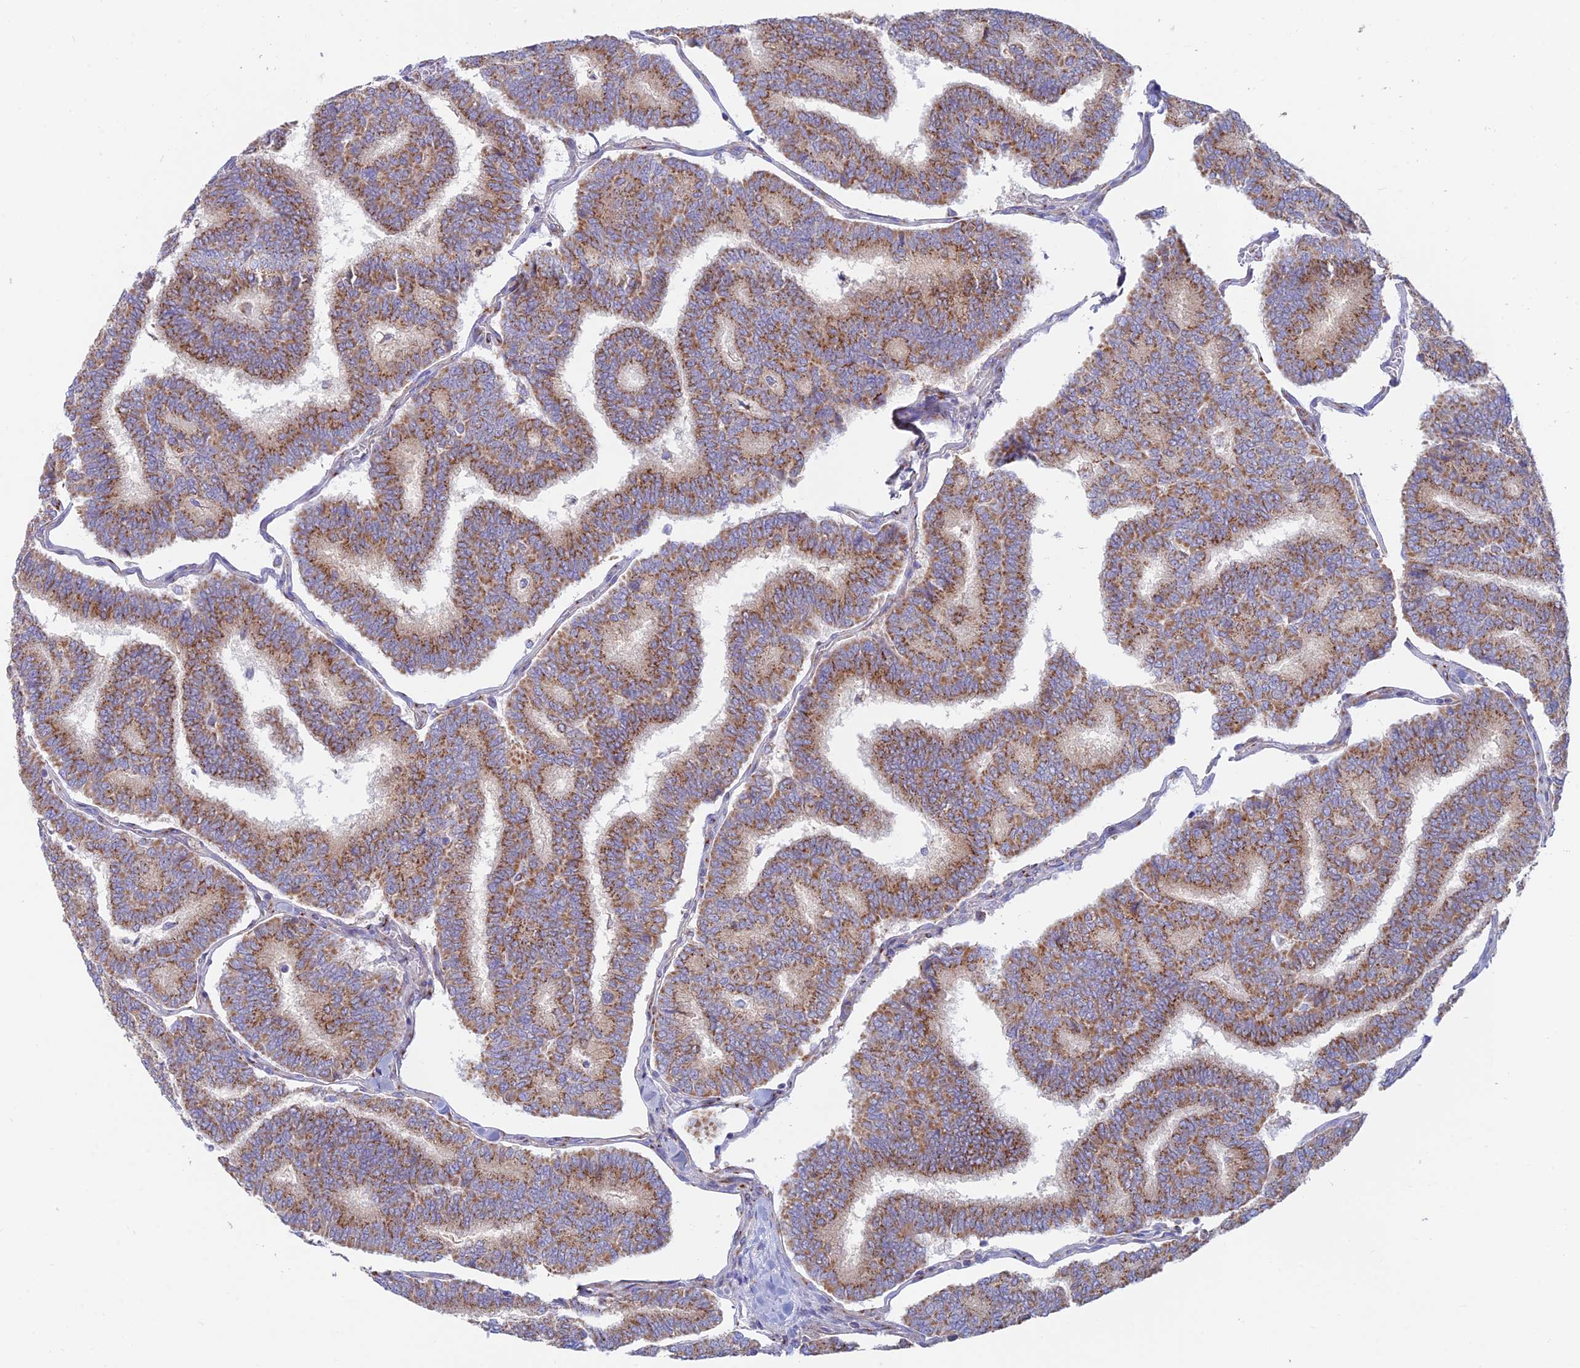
{"staining": {"intensity": "strong", "quantity": ">75%", "location": "cytoplasmic/membranous"}, "tissue": "thyroid cancer", "cell_type": "Tumor cells", "image_type": "cancer", "snomed": [{"axis": "morphology", "description": "Papillary adenocarcinoma, NOS"}, {"axis": "topography", "description": "Thyroid gland"}], "caption": "Immunohistochemical staining of human papillary adenocarcinoma (thyroid) reveals strong cytoplasmic/membranous protein expression in about >75% of tumor cells.", "gene": "GOLGA3", "patient": {"sex": "female", "age": 35}}